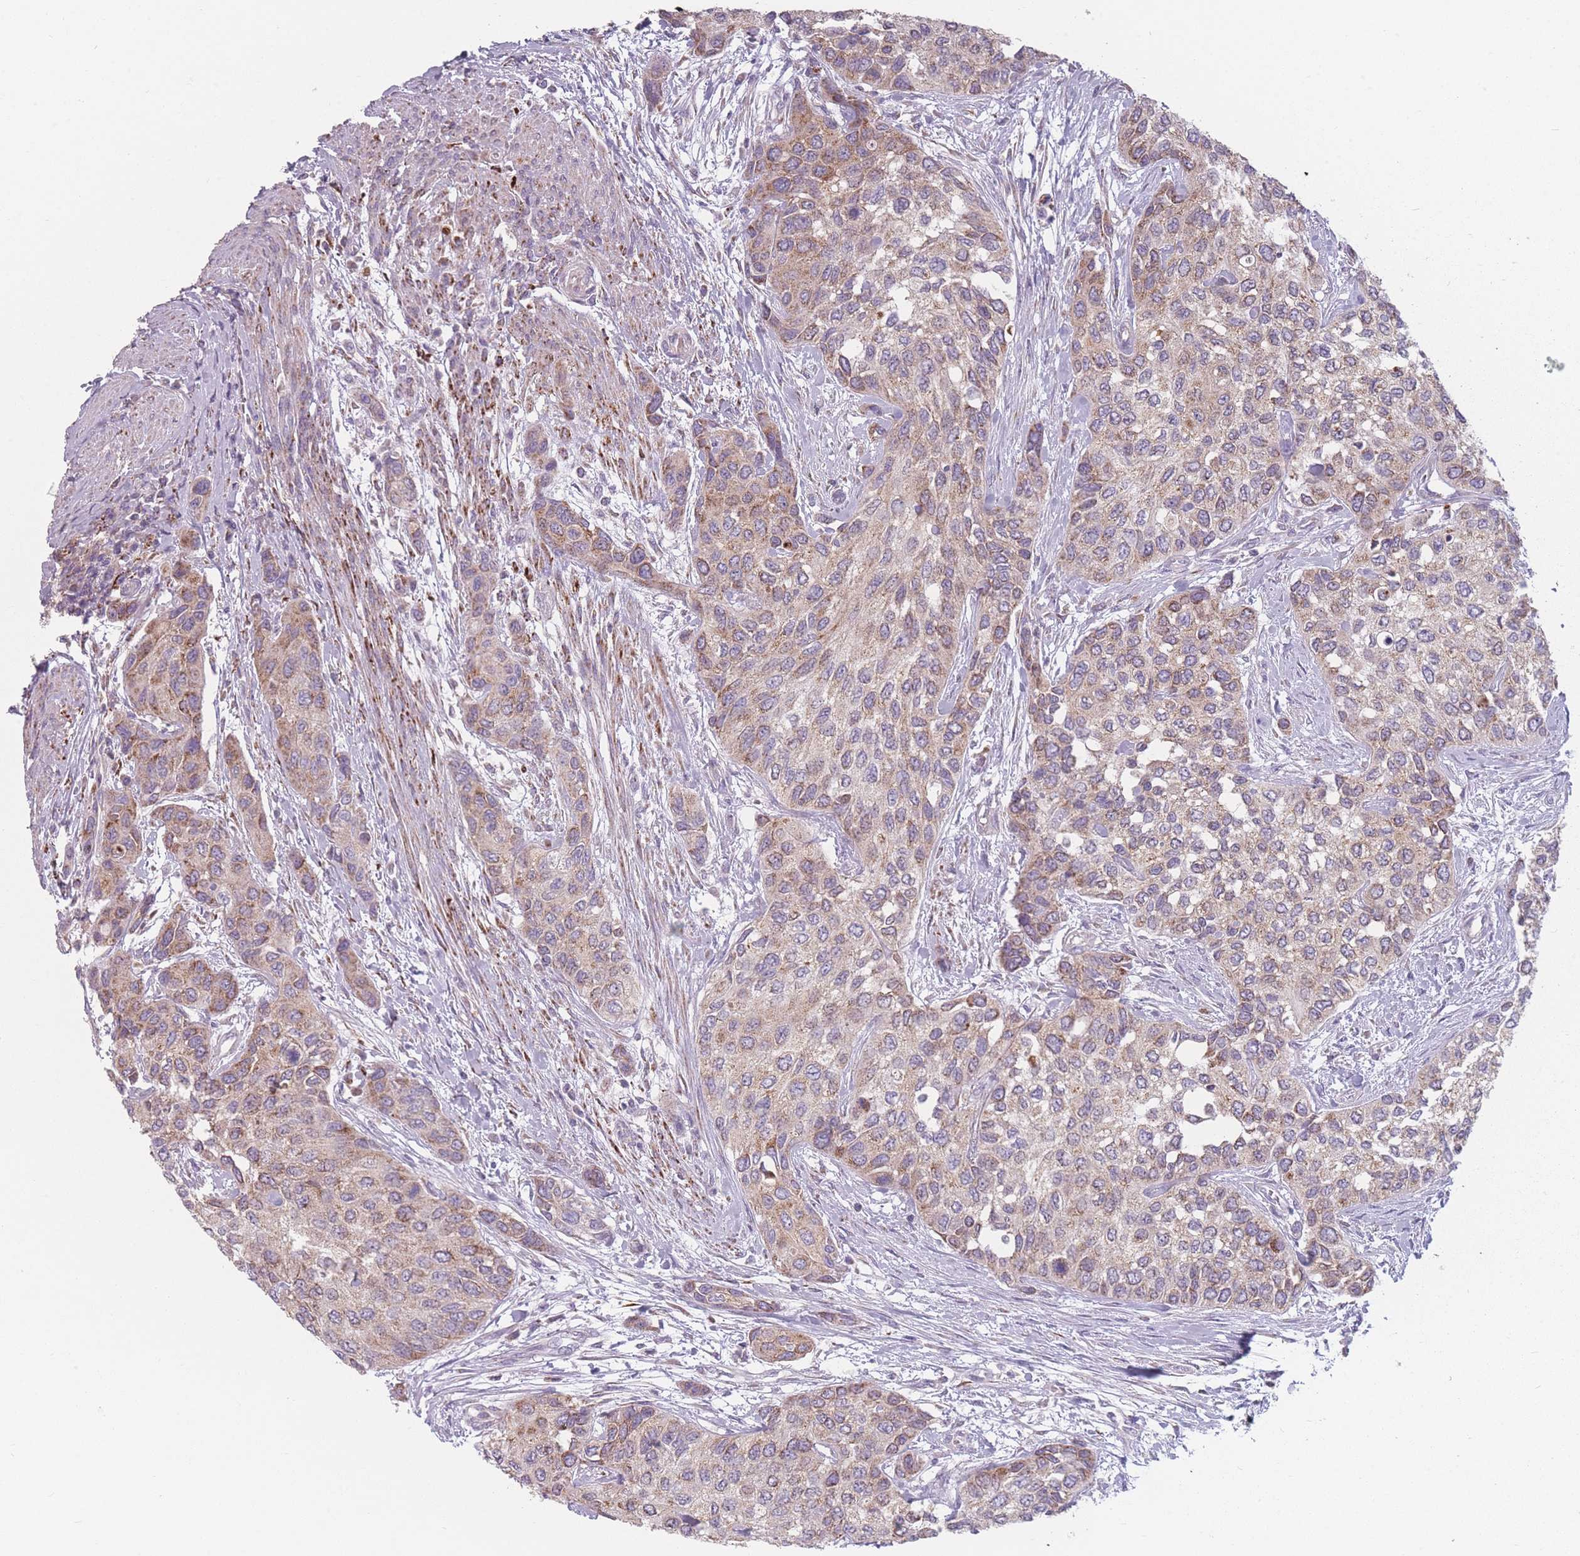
{"staining": {"intensity": "weak", "quantity": ">75%", "location": "cytoplasmic/membranous"}, "tissue": "urothelial cancer", "cell_type": "Tumor cells", "image_type": "cancer", "snomed": [{"axis": "morphology", "description": "Normal tissue, NOS"}, {"axis": "morphology", "description": "Urothelial carcinoma, High grade"}, {"axis": "topography", "description": "Vascular tissue"}, {"axis": "topography", "description": "Urinary bladder"}], "caption": "Brown immunohistochemical staining in urothelial cancer displays weak cytoplasmic/membranous staining in about >75% of tumor cells.", "gene": "PEX11B", "patient": {"sex": "female", "age": 56}}